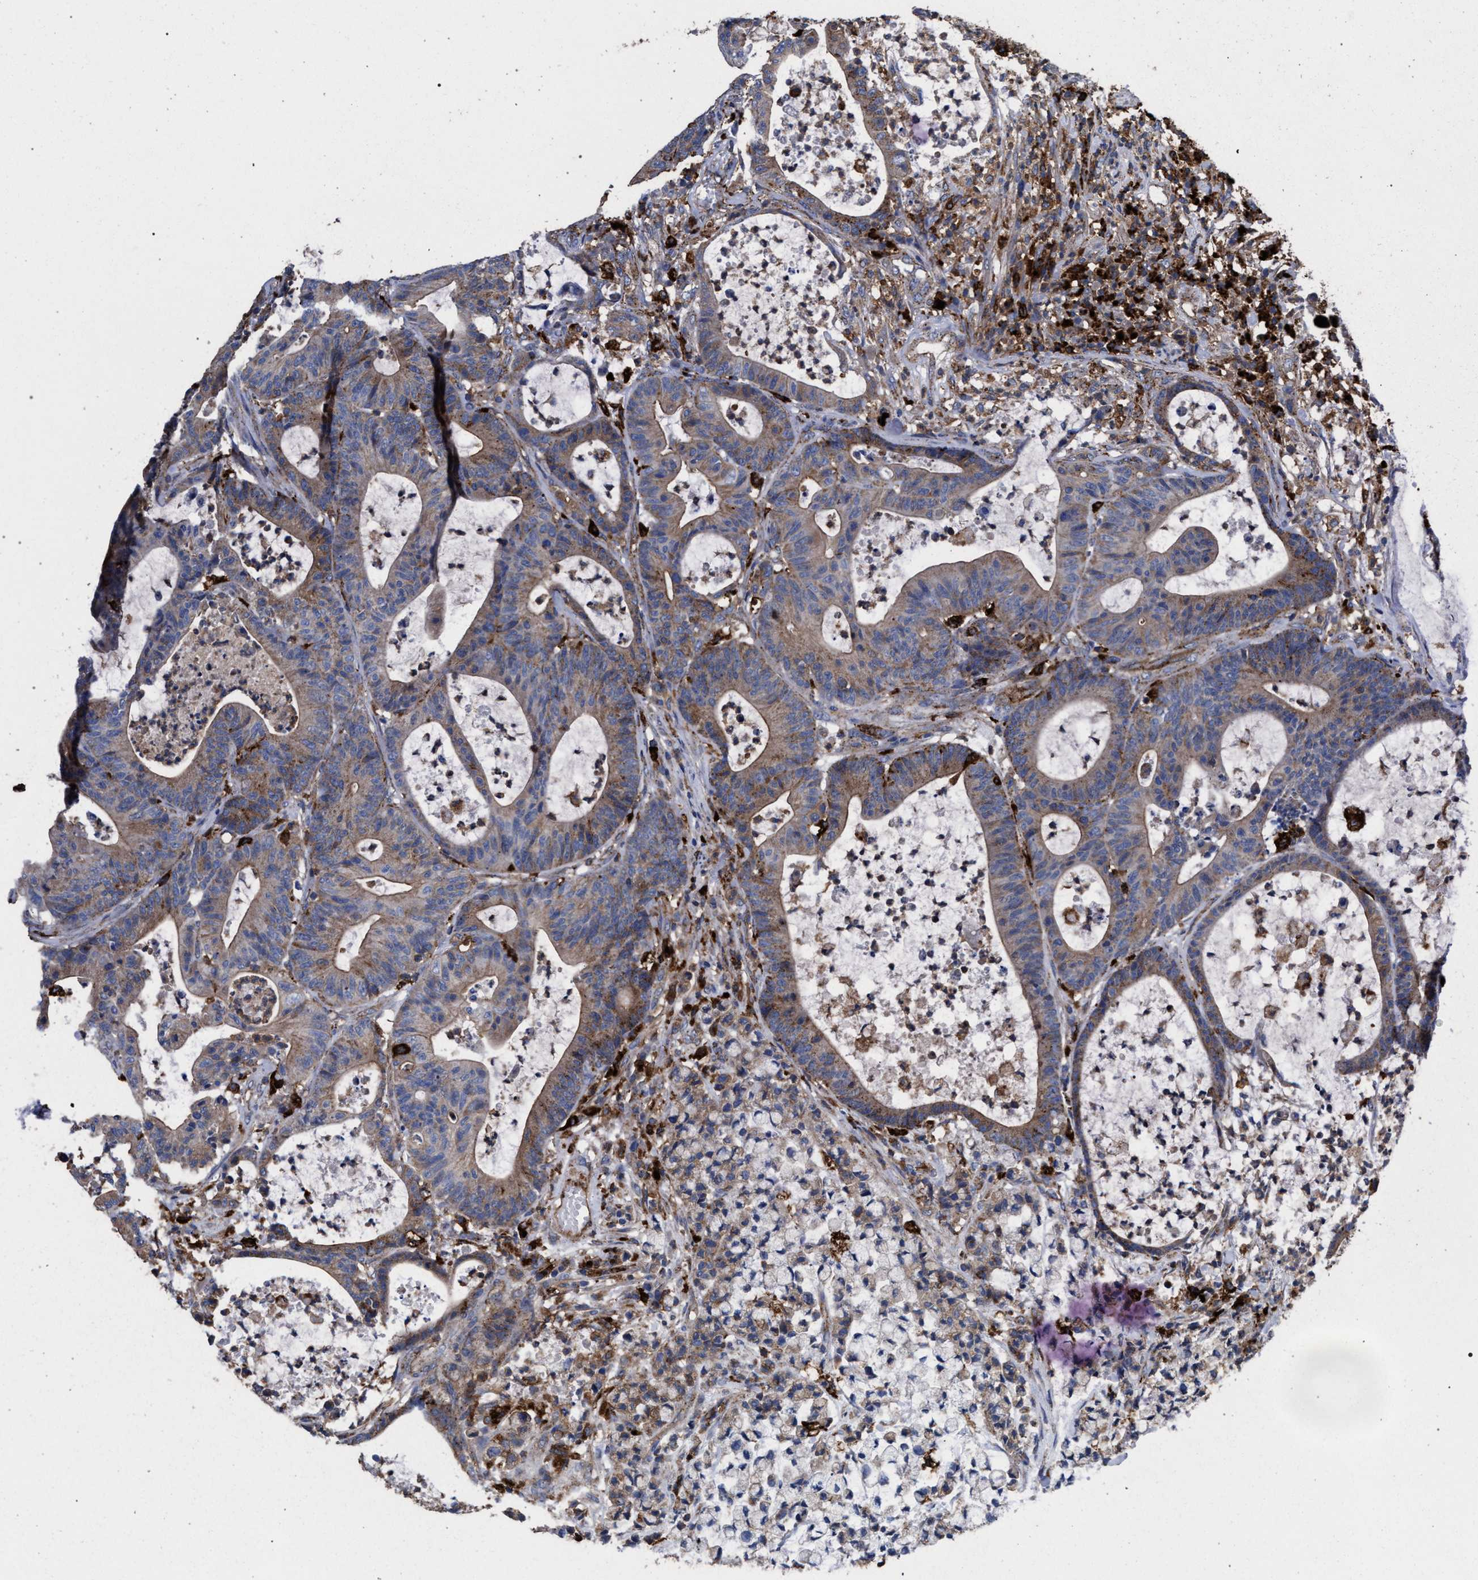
{"staining": {"intensity": "moderate", "quantity": ">75%", "location": "cytoplasmic/membranous"}, "tissue": "colorectal cancer", "cell_type": "Tumor cells", "image_type": "cancer", "snomed": [{"axis": "morphology", "description": "Adenocarcinoma, NOS"}, {"axis": "topography", "description": "Colon"}], "caption": "The immunohistochemical stain shows moderate cytoplasmic/membranous positivity in tumor cells of colorectal cancer (adenocarcinoma) tissue.", "gene": "PPT1", "patient": {"sex": "female", "age": 84}}